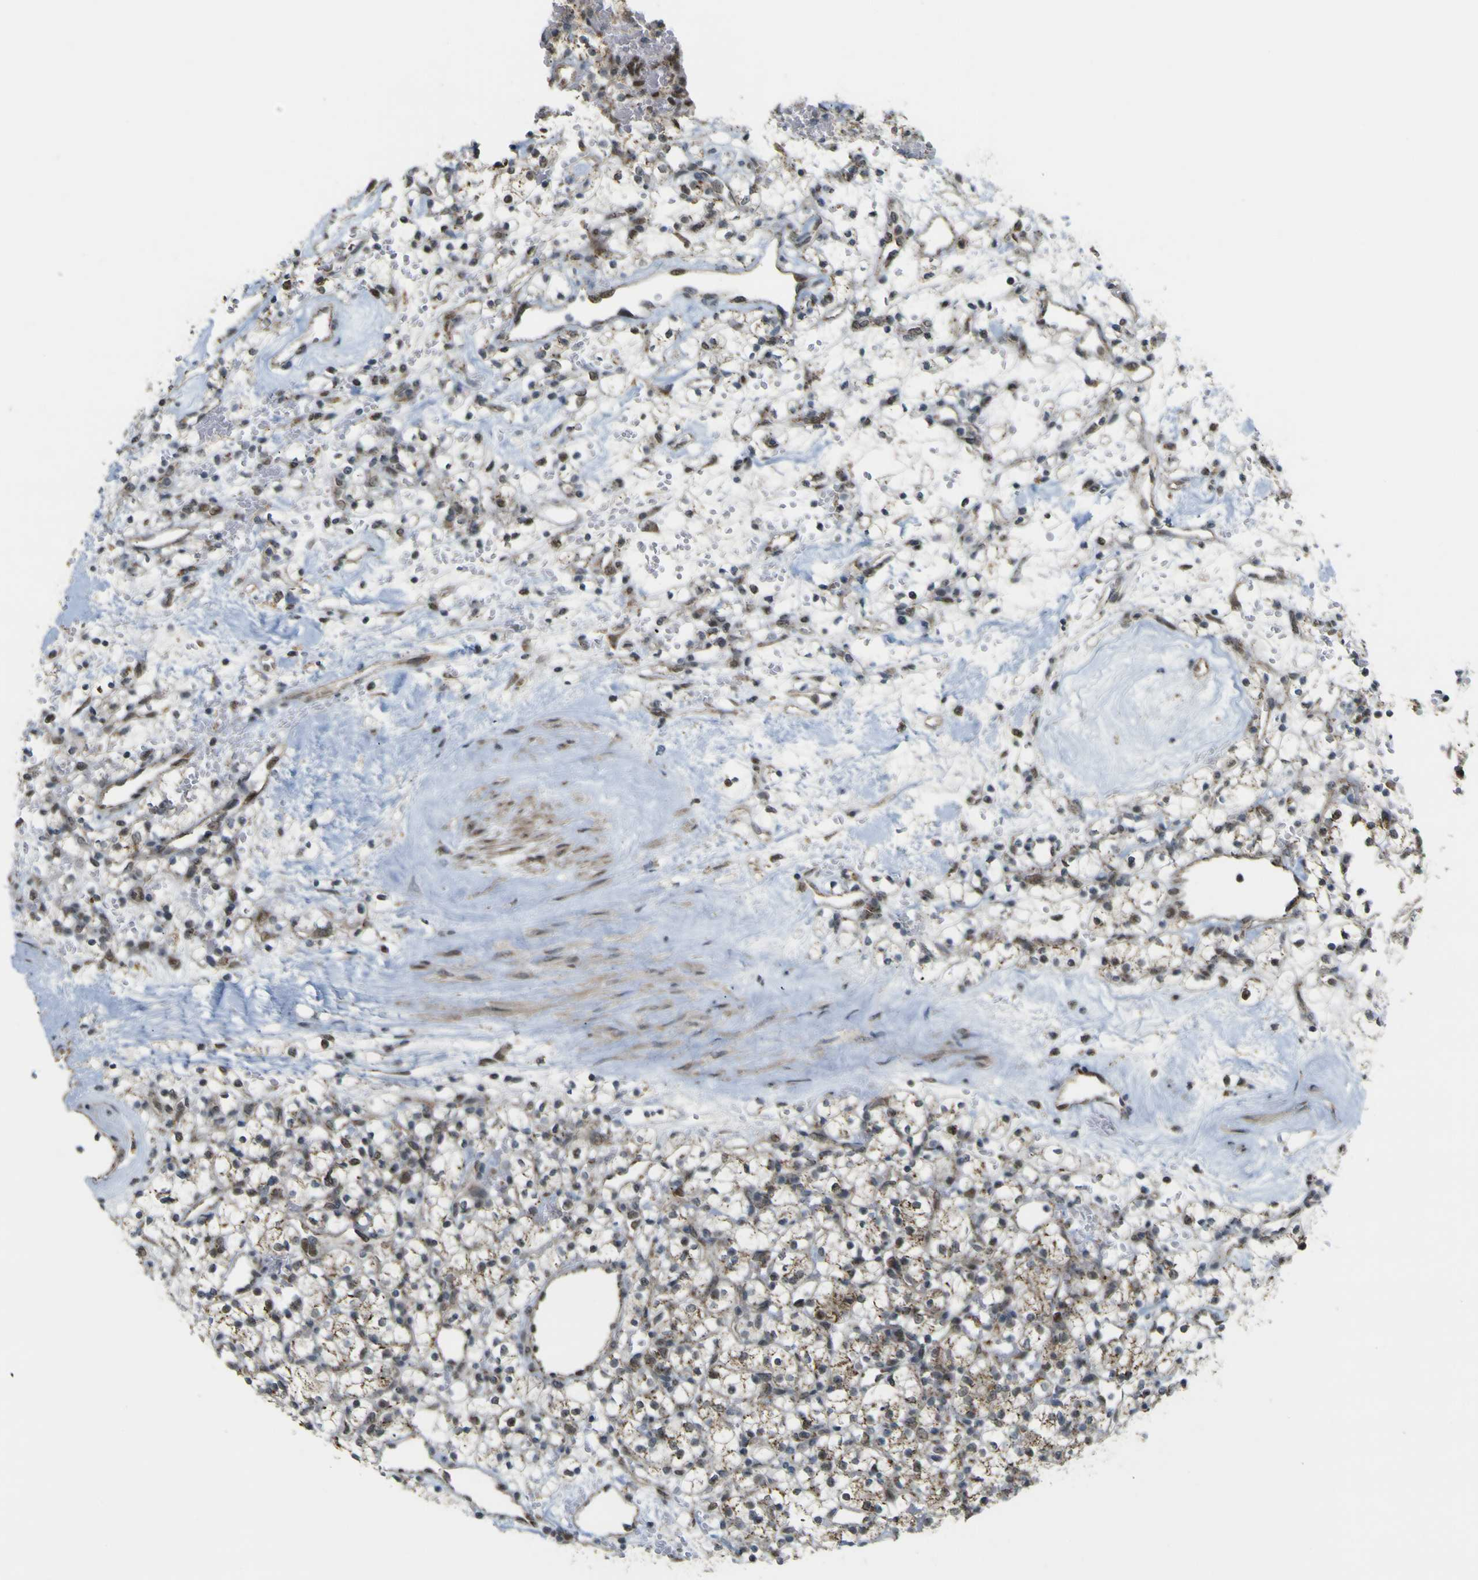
{"staining": {"intensity": "moderate", "quantity": "25%-75%", "location": "cytoplasmic/membranous"}, "tissue": "renal cancer", "cell_type": "Tumor cells", "image_type": "cancer", "snomed": [{"axis": "morphology", "description": "Adenocarcinoma, NOS"}, {"axis": "topography", "description": "Kidney"}], "caption": "Renal cancer (adenocarcinoma) tissue demonstrates moderate cytoplasmic/membranous staining in about 25%-75% of tumor cells, visualized by immunohistochemistry.", "gene": "ACBD5", "patient": {"sex": "female", "age": 60}}